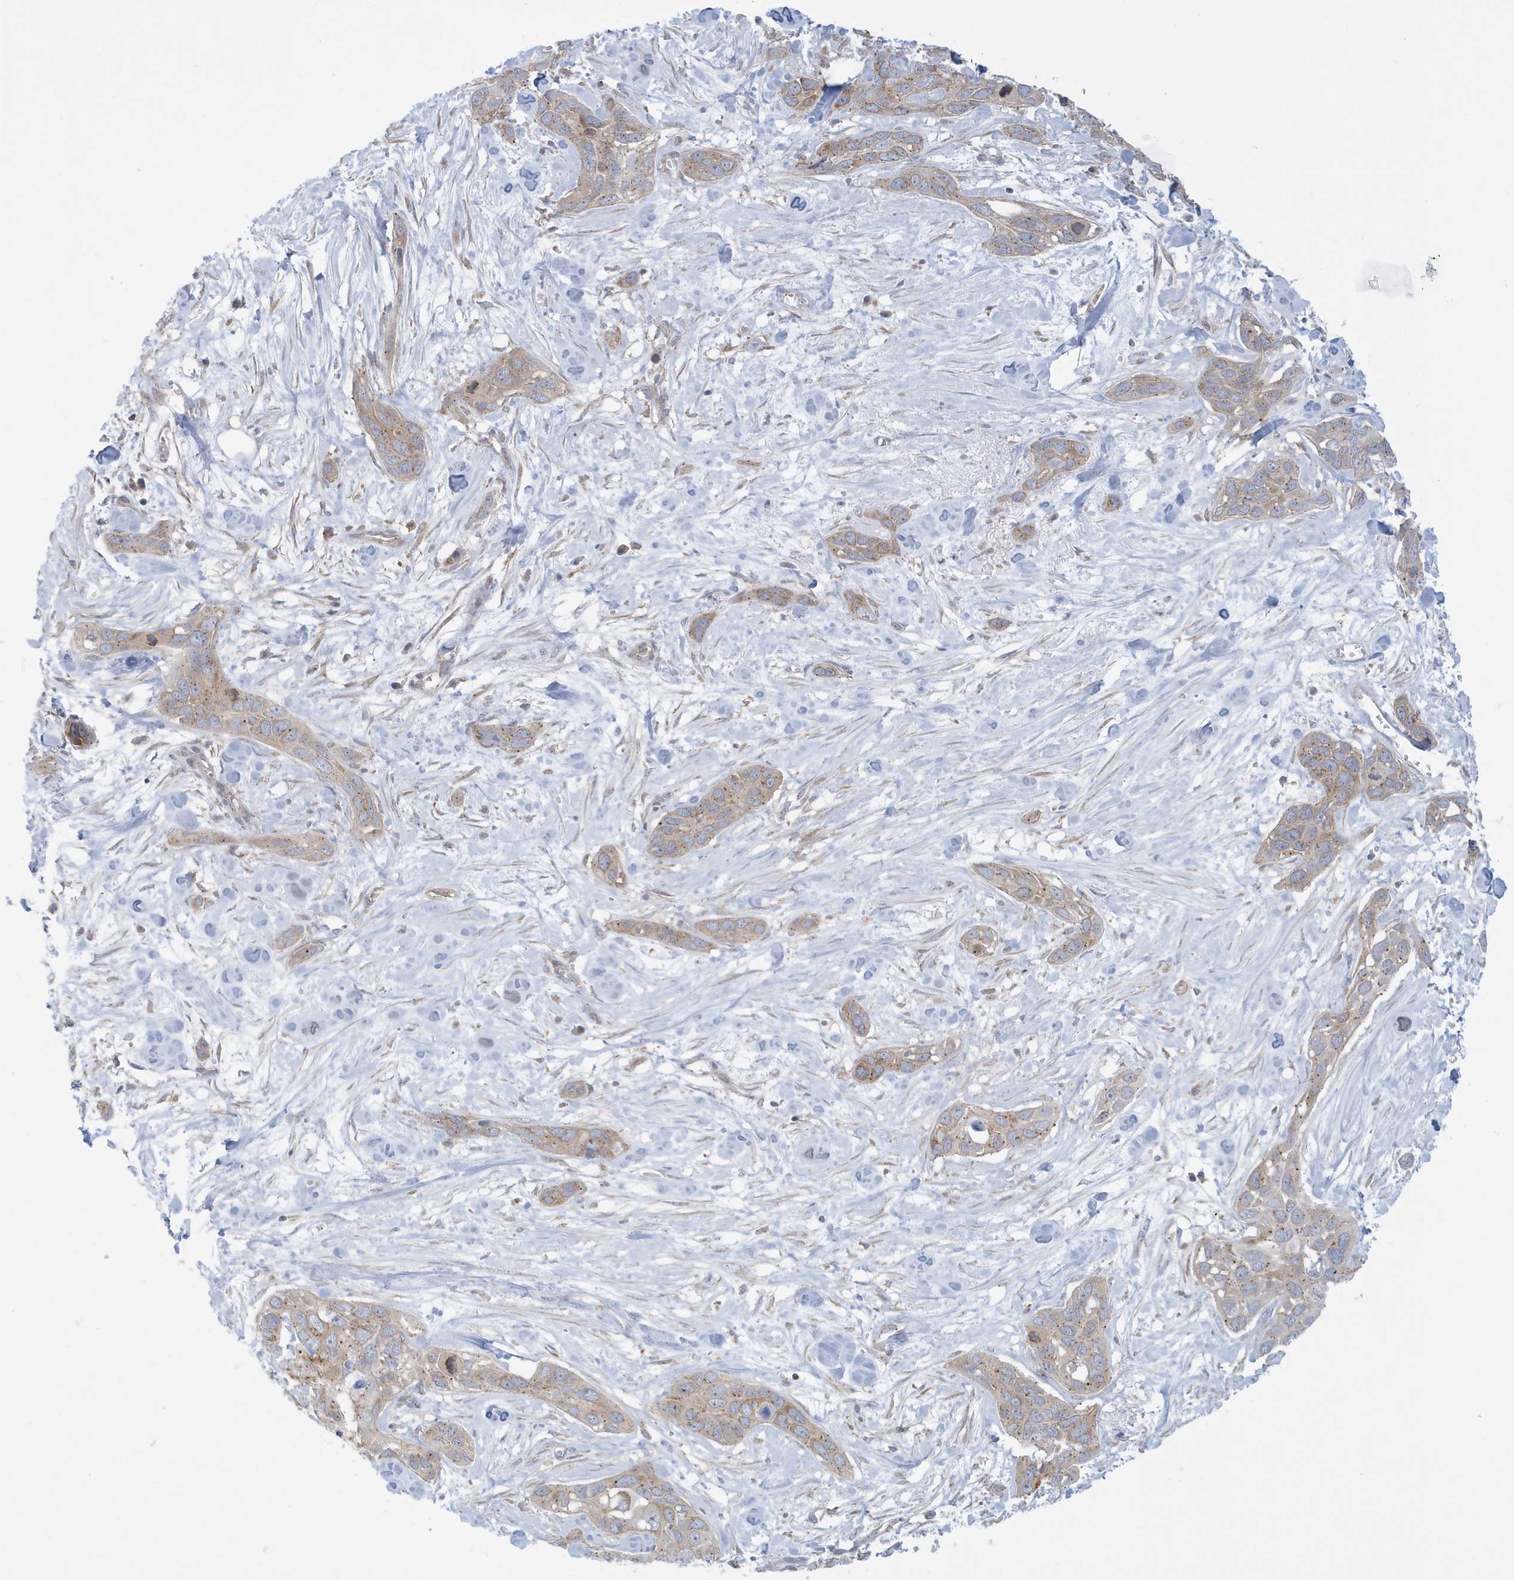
{"staining": {"intensity": "weak", "quantity": "25%-75%", "location": "cytoplasmic/membranous"}, "tissue": "pancreatic cancer", "cell_type": "Tumor cells", "image_type": "cancer", "snomed": [{"axis": "morphology", "description": "Adenocarcinoma, NOS"}, {"axis": "topography", "description": "Pancreas"}], "caption": "This histopathology image demonstrates pancreatic adenocarcinoma stained with IHC to label a protein in brown. The cytoplasmic/membranous of tumor cells show weak positivity for the protein. Nuclei are counter-stained blue.", "gene": "SLAMF9", "patient": {"sex": "female", "age": 60}}